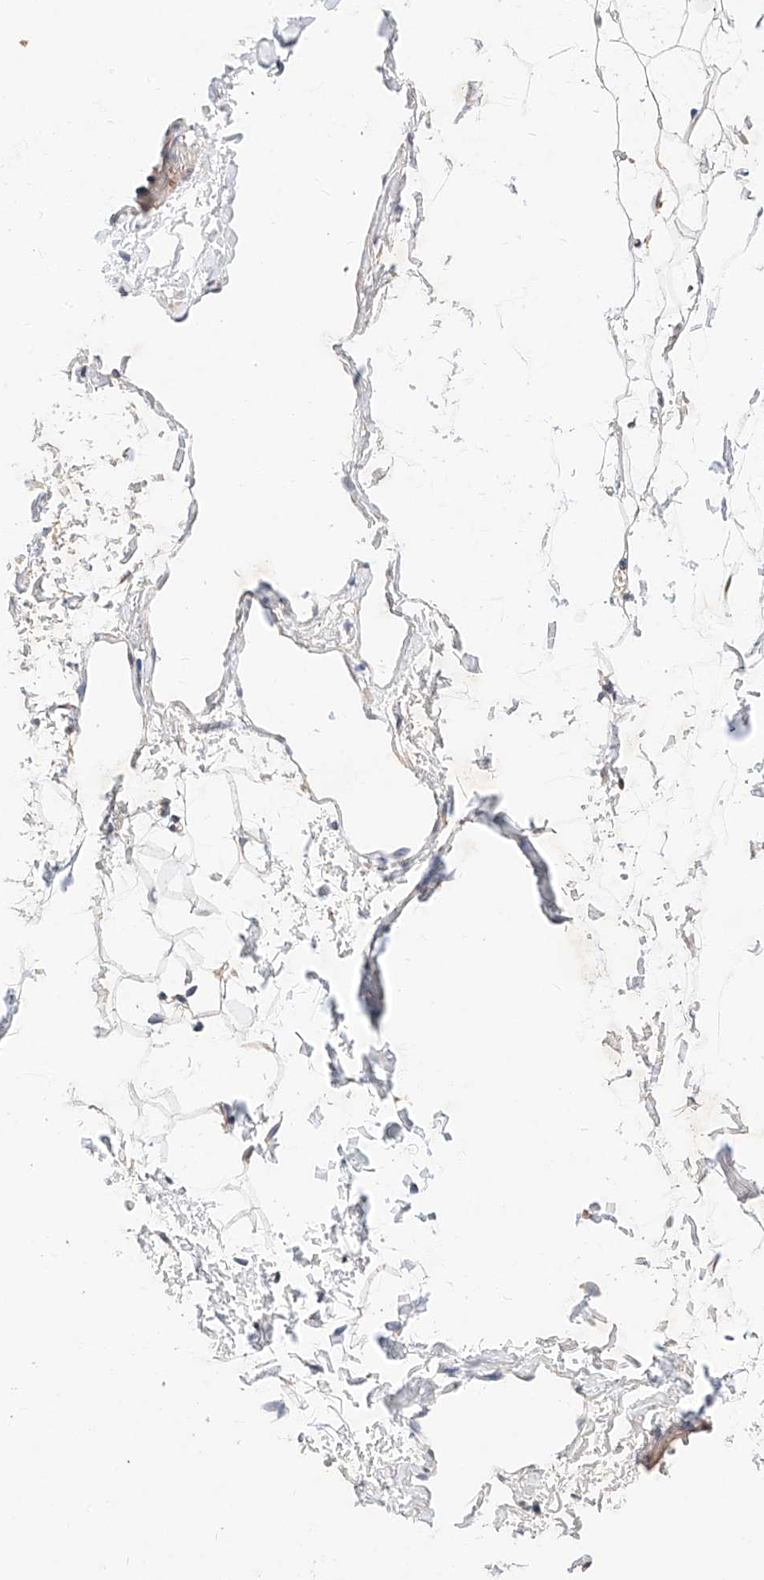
{"staining": {"intensity": "negative", "quantity": "none", "location": "none"}, "tissue": "adipose tissue", "cell_type": "Adipocytes", "image_type": "normal", "snomed": [{"axis": "morphology", "description": "Normal tissue, NOS"}, {"axis": "topography", "description": "Breast"}], "caption": "Unremarkable adipose tissue was stained to show a protein in brown. There is no significant staining in adipocytes.", "gene": "ZSCAN4", "patient": {"sex": "female", "age": 23}}